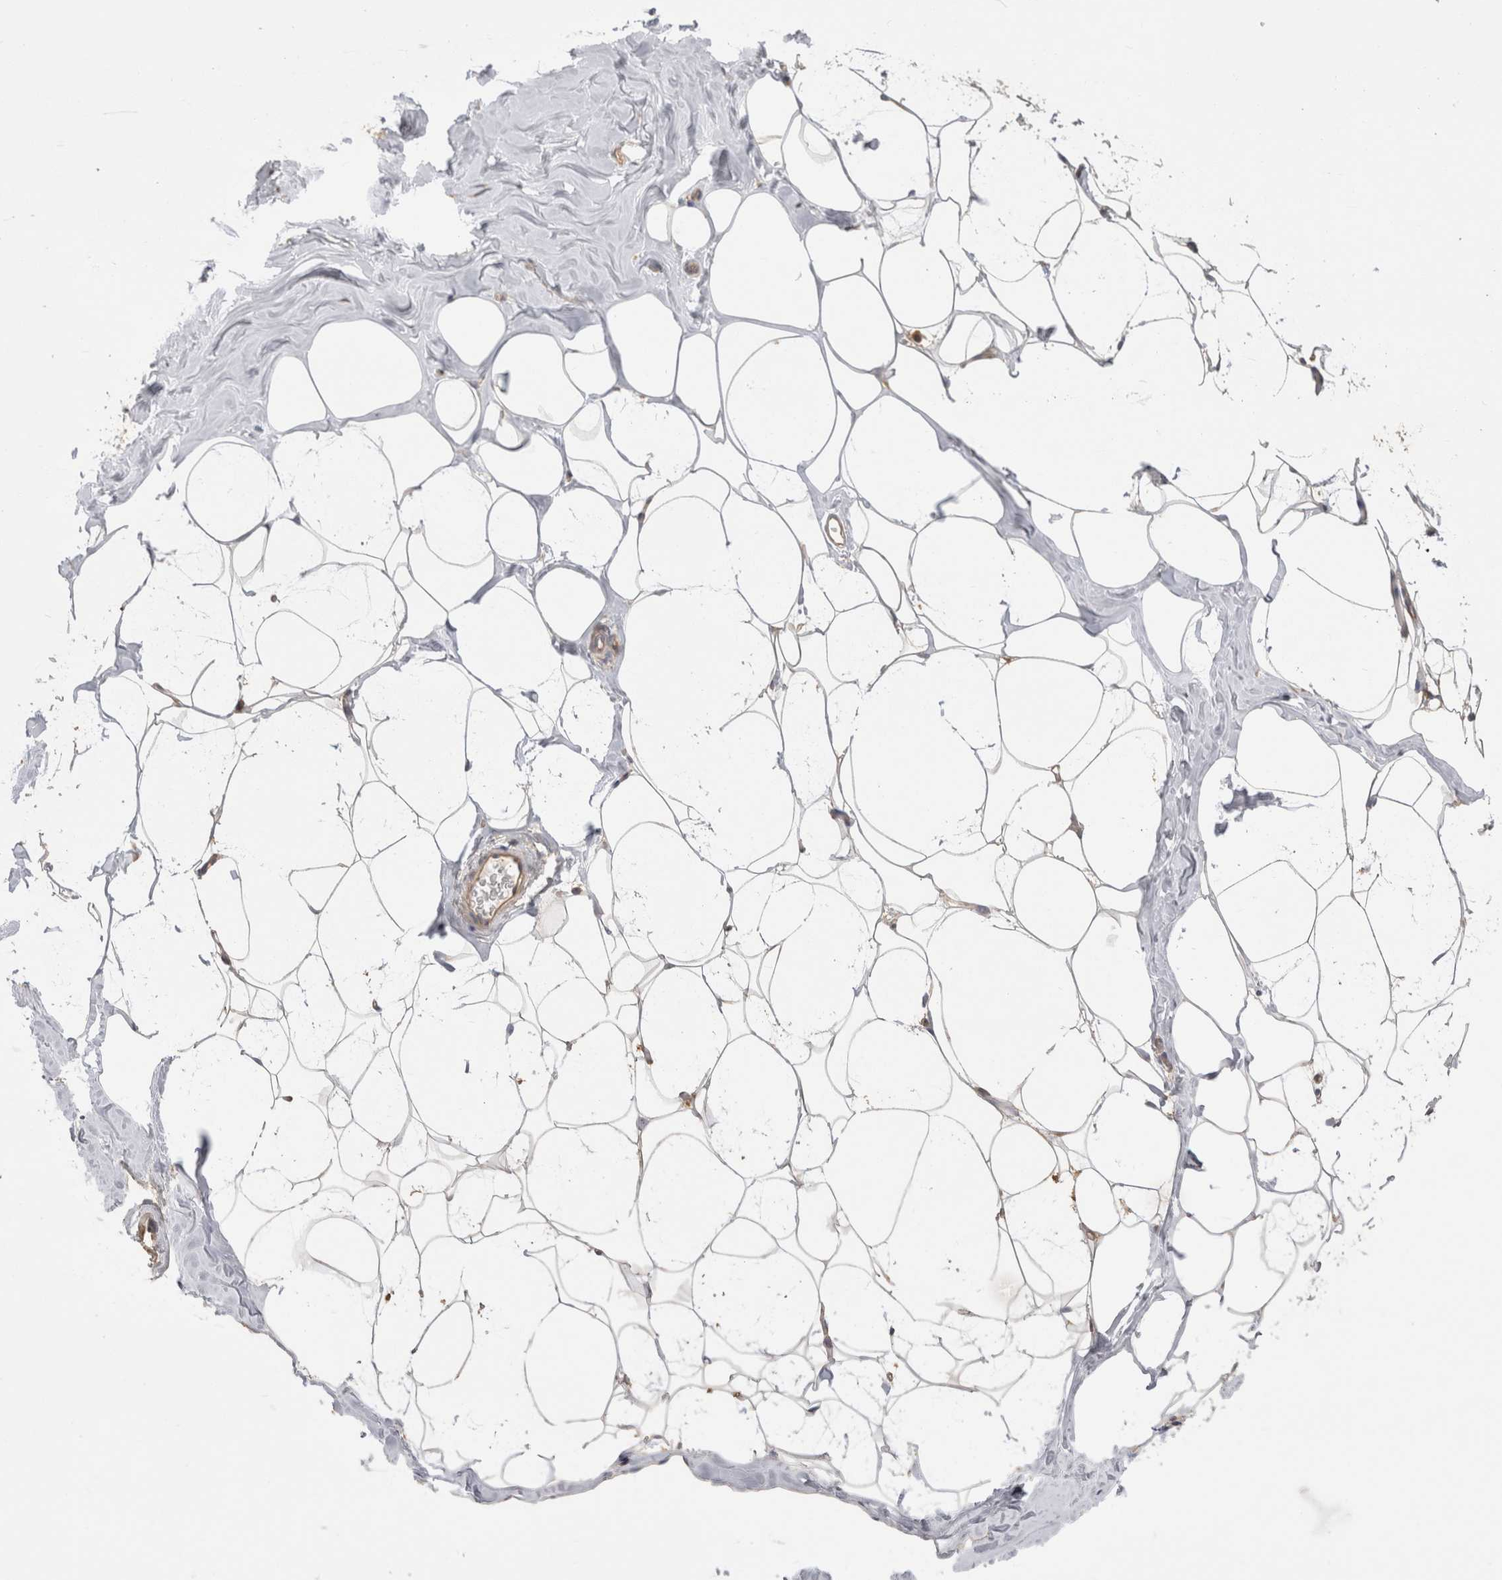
{"staining": {"intensity": "moderate", "quantity": "25%-75%", "location": "cytoplasmic/membranous"}, "tissue": "adipose tissue", "cell_type": "Adipocytes", "image_type": "normal", "snomed": [{"axis": "morphology", "description": "Normal tissue, NOS"}, {"axis": "morphology", "description": "Fibrosis, NOS"}, {"axis": "topography", "description": "Breast"}, {"axis": "topography", "description": "Adipose tissue"}], "caption": "About 25%-75% of adipocytes in normal human adipose tissue exhibit moderate cytoplasmic/membranous protein positivity as visualized by brown immunohistochemical staining.", "gene": "CHMP6", "patient": {"sex": "female", "age": 39}}